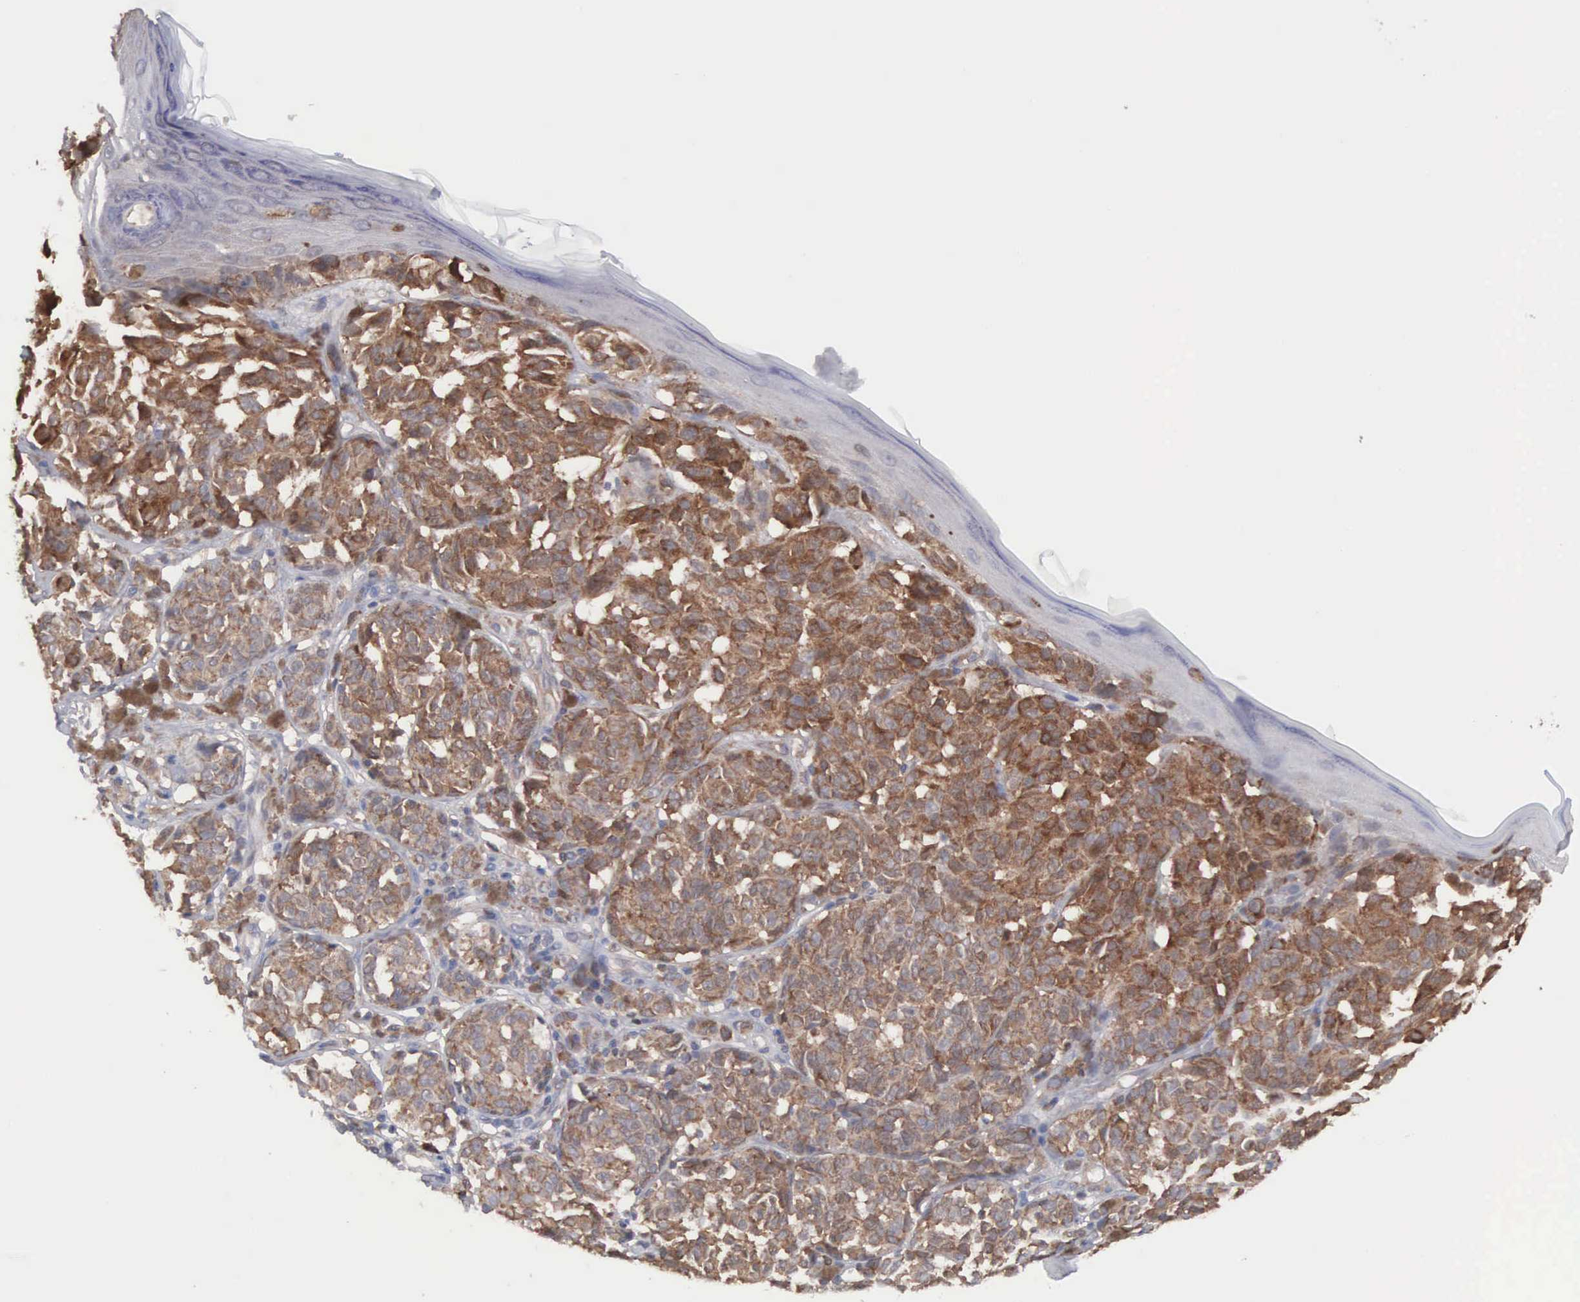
{"staining": {"intensity": "moderate", "quantity": ">75%", "location": "cytoplasmic/membranous"}, "tissue": "melanoma", "cell_type": "Tumor cells", "image_type": "cancer", "snomed": [{"axis": "morphology", "description": "Malignant melanoma, NOS"}, {"axis": "topography", "description": "Skin"}], "caption": "Immunohistochemistry of melanoma exhibits medium levels of moderate cytoplasmic/membranous positivity in about >75% of tumor cells.", "gene": "MTHFD1", "patient": {"sex": "male", "age": 49}}